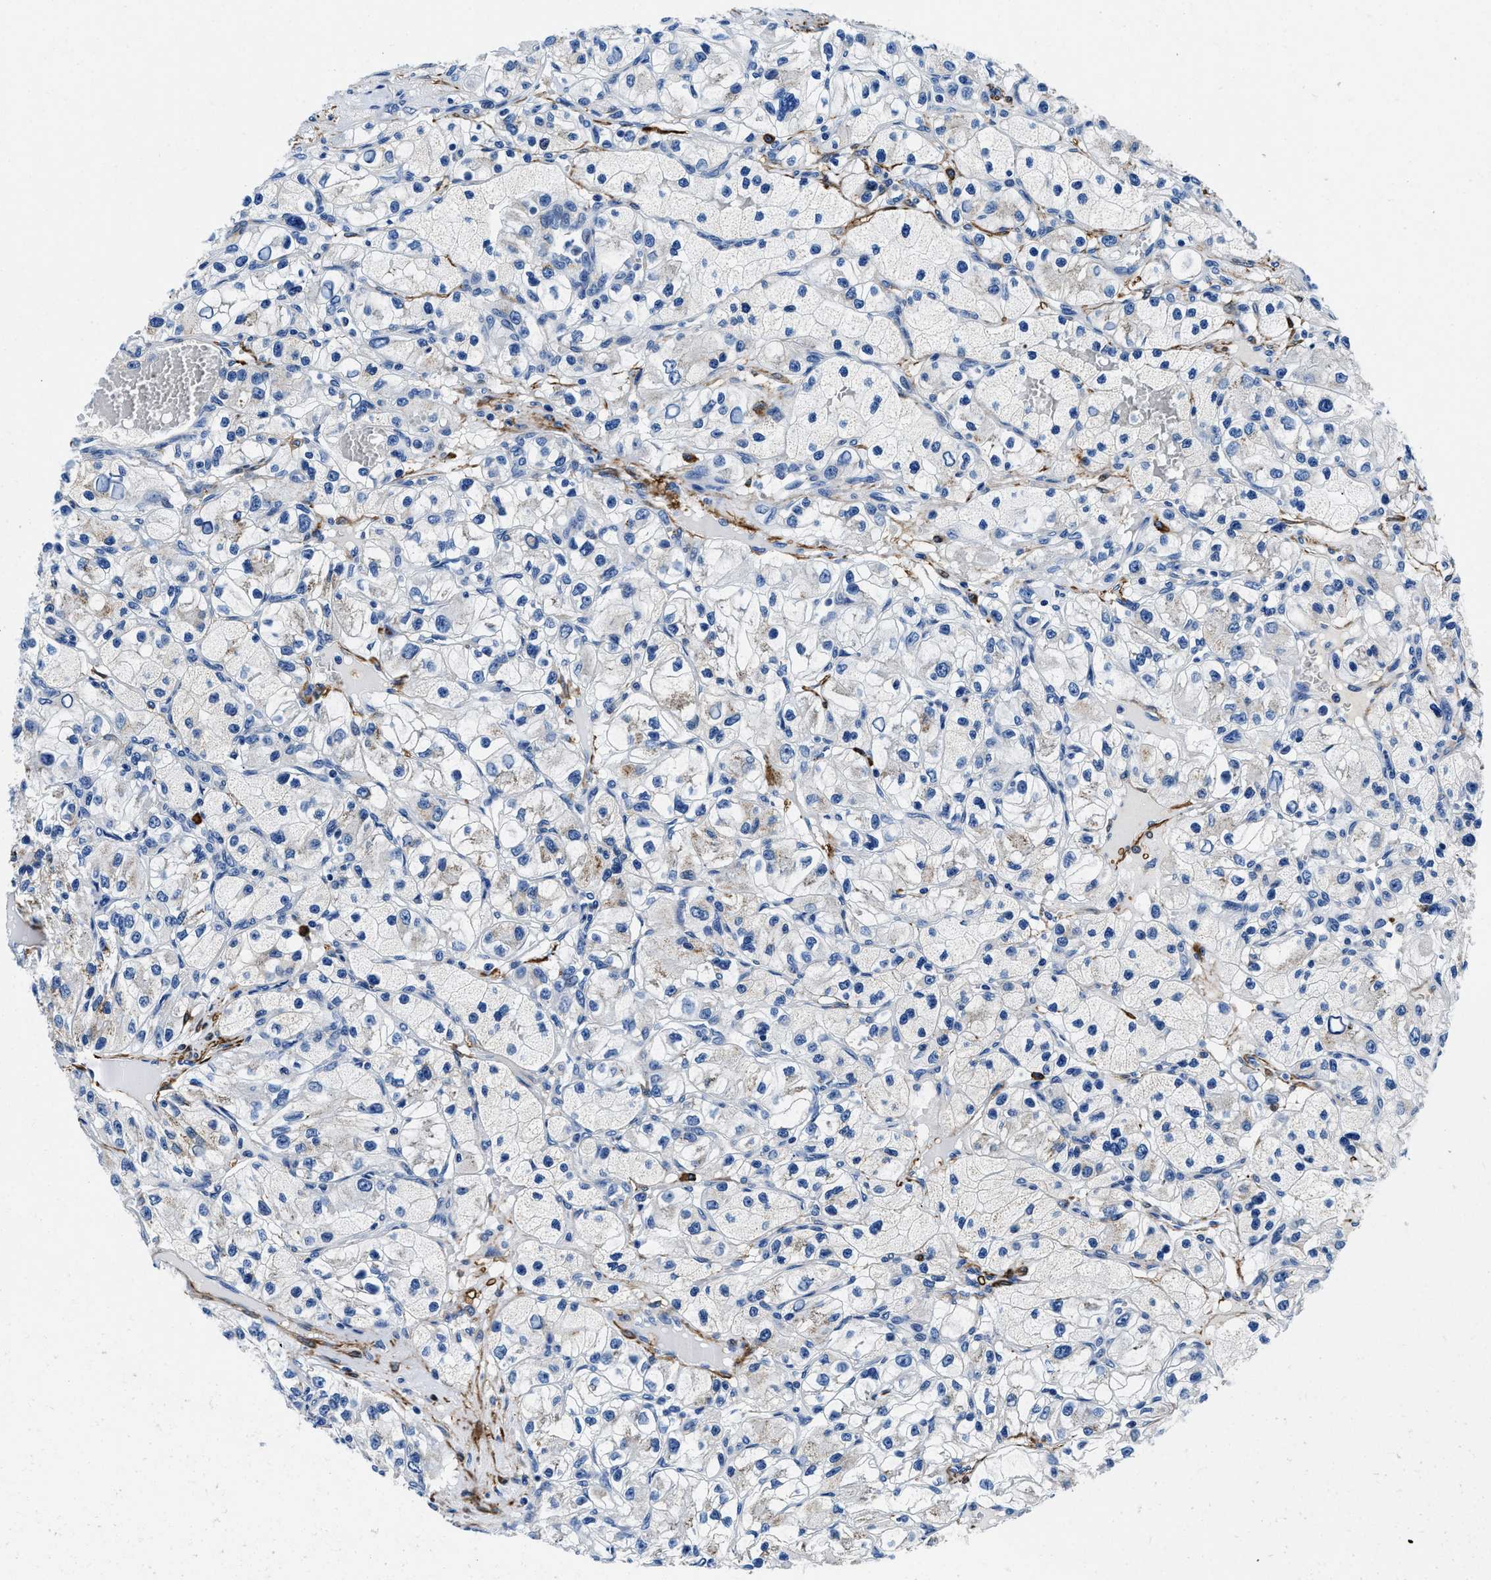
{"staining": {"intensity": "weak", "quantity": "<25%", "location": "cytoplasmic/membranous"}, "tissue": "renal cancer", "cell_type": "Tumor cells", "image_type": "cancer", "snomed": [{"axis": "morphology", "description": "Adenocarcinoma, NOS"}, {"axis": "topography", "description": "Kidney"}], "caption": "A high-resolution micrograph shows immunohistochemistry staining of adenocarcinoma (renal), which shows no significant staining in tumor cells.", "gene": "TEX261", "patient": {"sex": "female", "age": 57}}